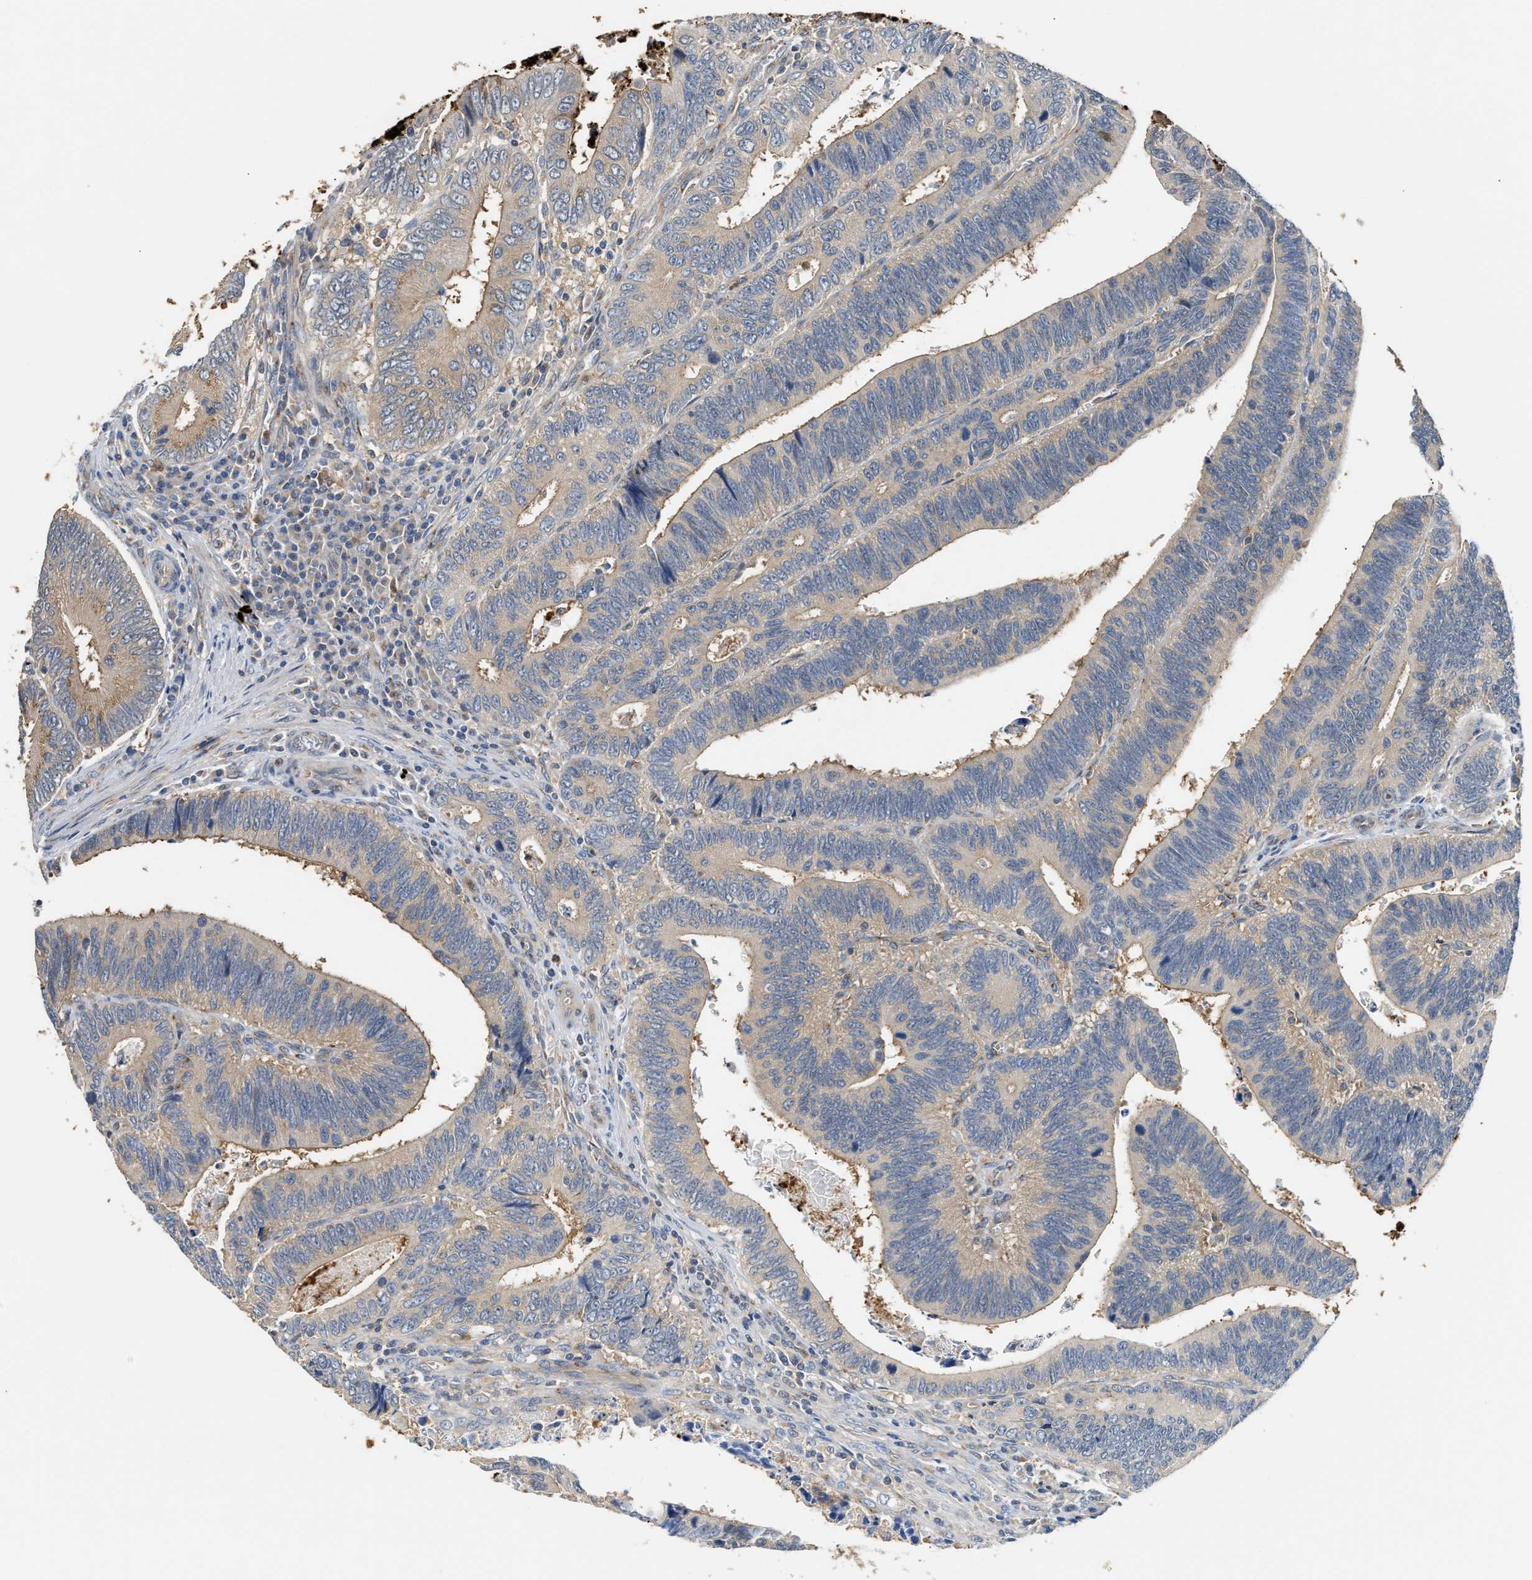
{"staining": {"intensity": "moderate", "quantity": "<25%", "location": "cytoplasmic/membranous"}, "tissue": "colorectal cancer", "cell_type": "Tumor cells", "image_type": "cancer", "snomed": [{"axis": "morphology", "description": "Inflammation, NOS"}, {"axis": "morphology", "description": "Adenocarcinoma, NOS"}, {"axis": "topography", "description": "Colon"}], "caption": "A photomicrograph showing moderate cytoplasmic/membranous staining in about <25% of tumor cells in adenocarcinoma (colorectal), as visualized by brown immunohistochemical staining.", "gene": "CHUK", "patient": {"sex": "male", "age": 72}}